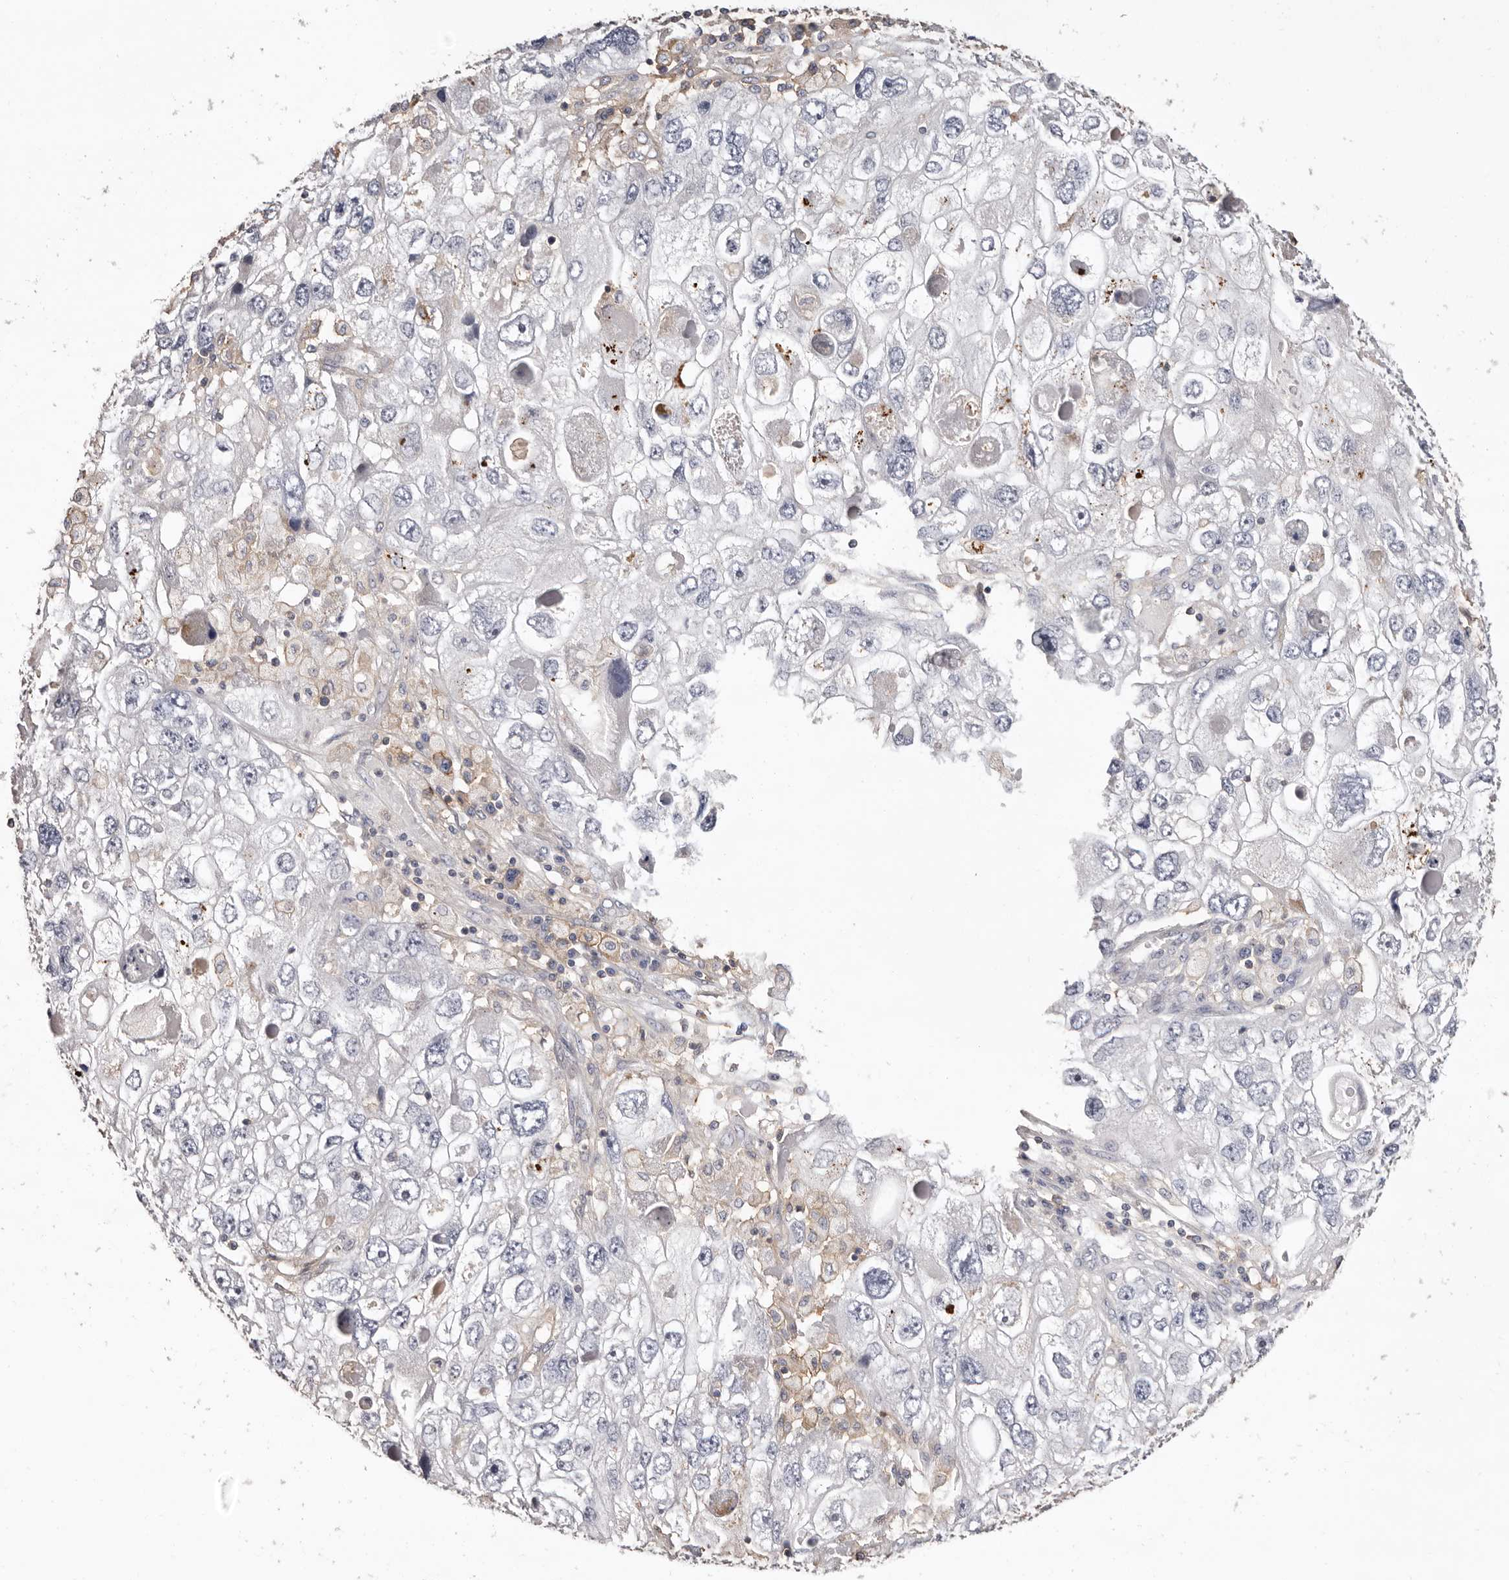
{"staining": {"intensity": "negative", "quantity": "none", "location": "none"}, "tissue": "endometrial cancer", "cell_type": "Tumor cells", "image_type": "cancer", "snomed": [{"axis": "morphology", "description": "Adenocarcinoma, NOS"}, {"axis": "topography", "description": "Endometrium"}], "caption": "Immunohistochemistry micrograph of human adenocarcinoma (endometrial) stained for a protein (brown), which displays no positivity in tumor cells. (DAB (3,3'-diaminobenzidine) IHC visualized using brightfield microscopy, high magnification).", "gene": "MMACHC", "patient": {"sex": "female", "age": 49}}